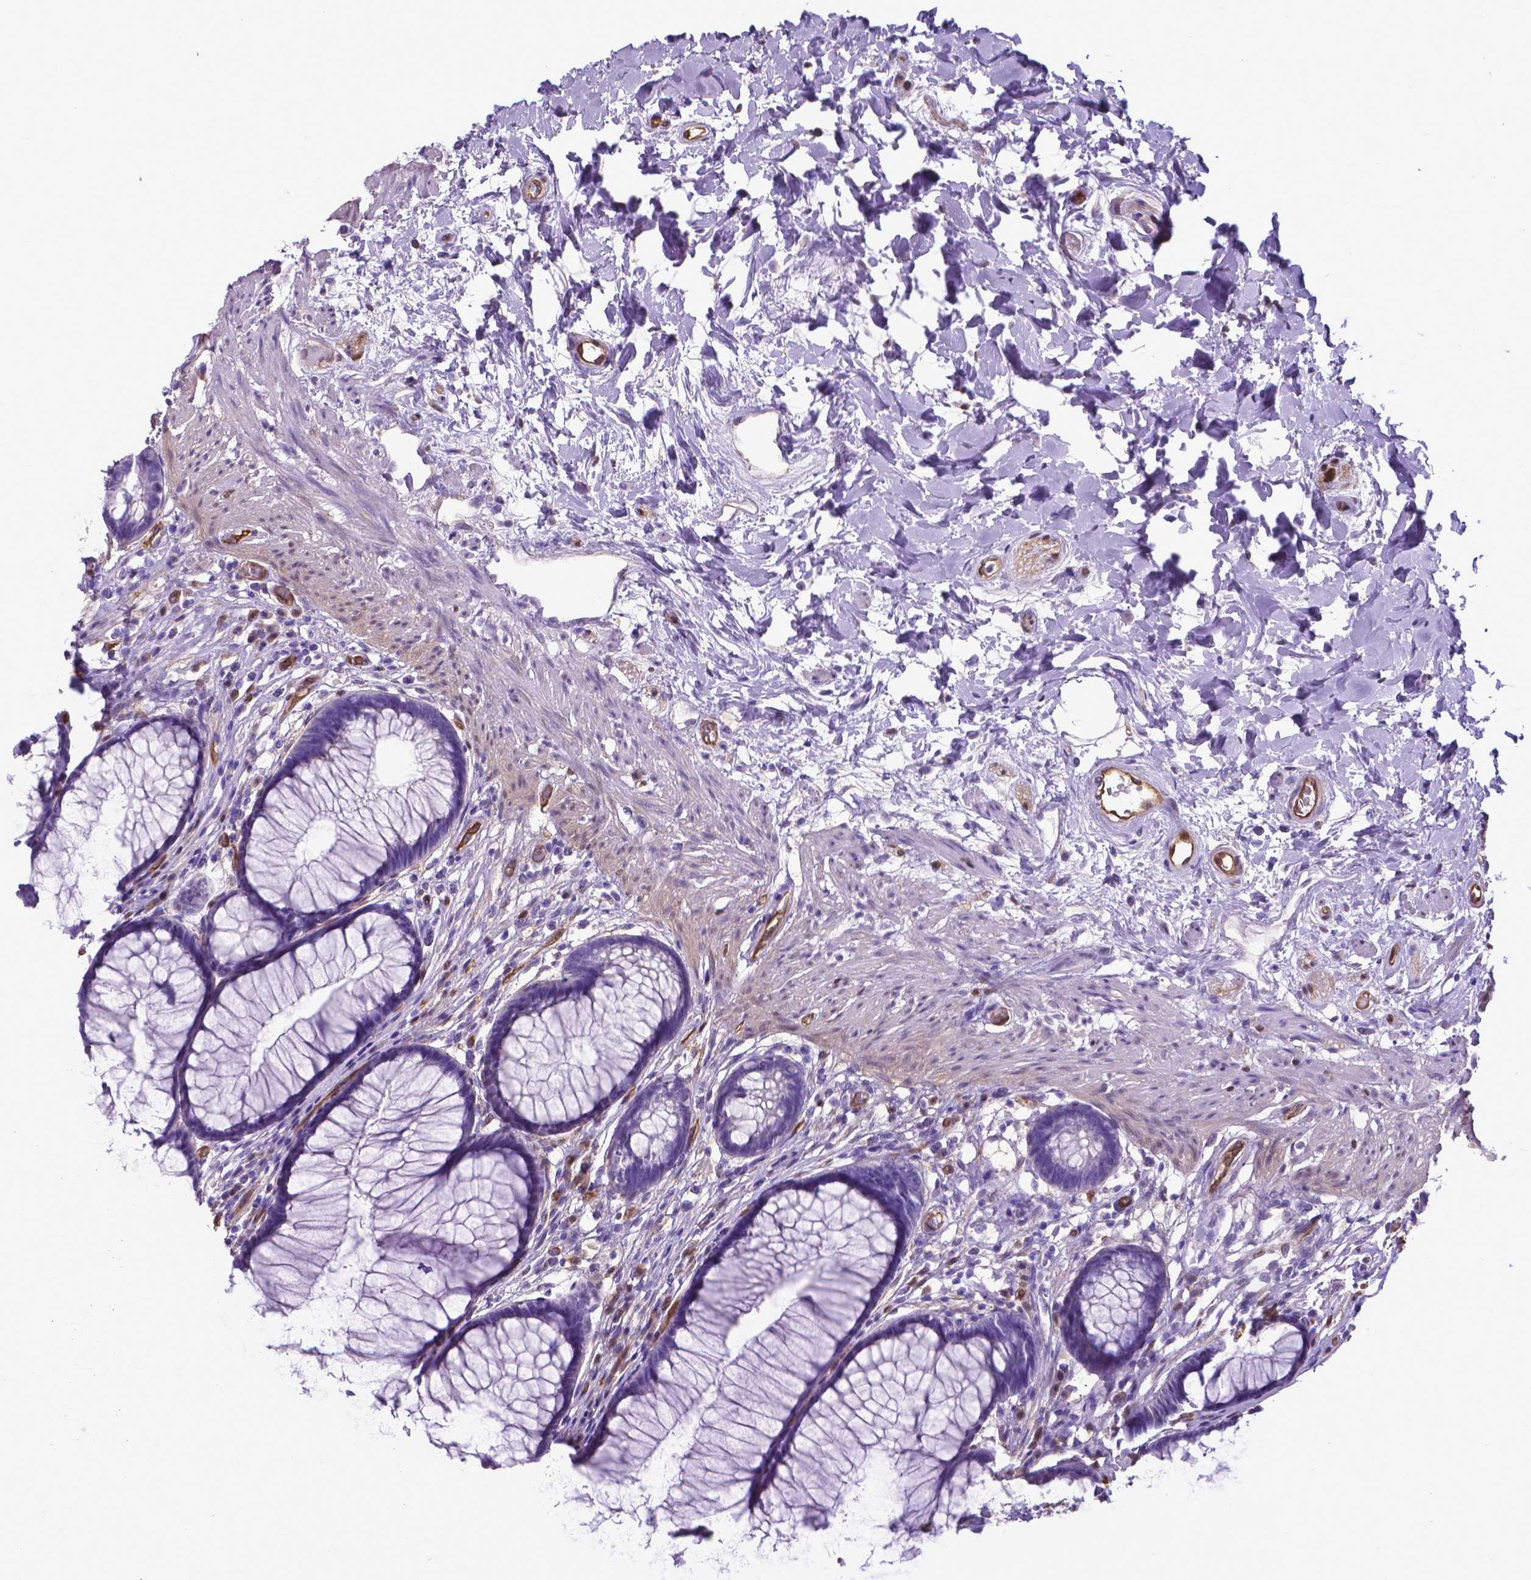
{"staining": {"intensity": "negative", "quantity": "none", "location": "none"}, "tissue": "rectum", "cell_type": "Glandular cells", "image_type": "normal", "snomed": [{"axis": "morphology", "description": "Normal tissue, NOS"}, {"axis": "topography", "description": "Smooth muscle"}, {"axis": "topography", "description": "Rectum"}], "caption": "Micrograph shows no protein positivity in glandular cells of benign rectum. (DAB (3,3'-diaminobenzidine) IHC with hematoxylin counter stain).", "gene": "CLIC4", "patient": {"sex": "male", "age": 53}}